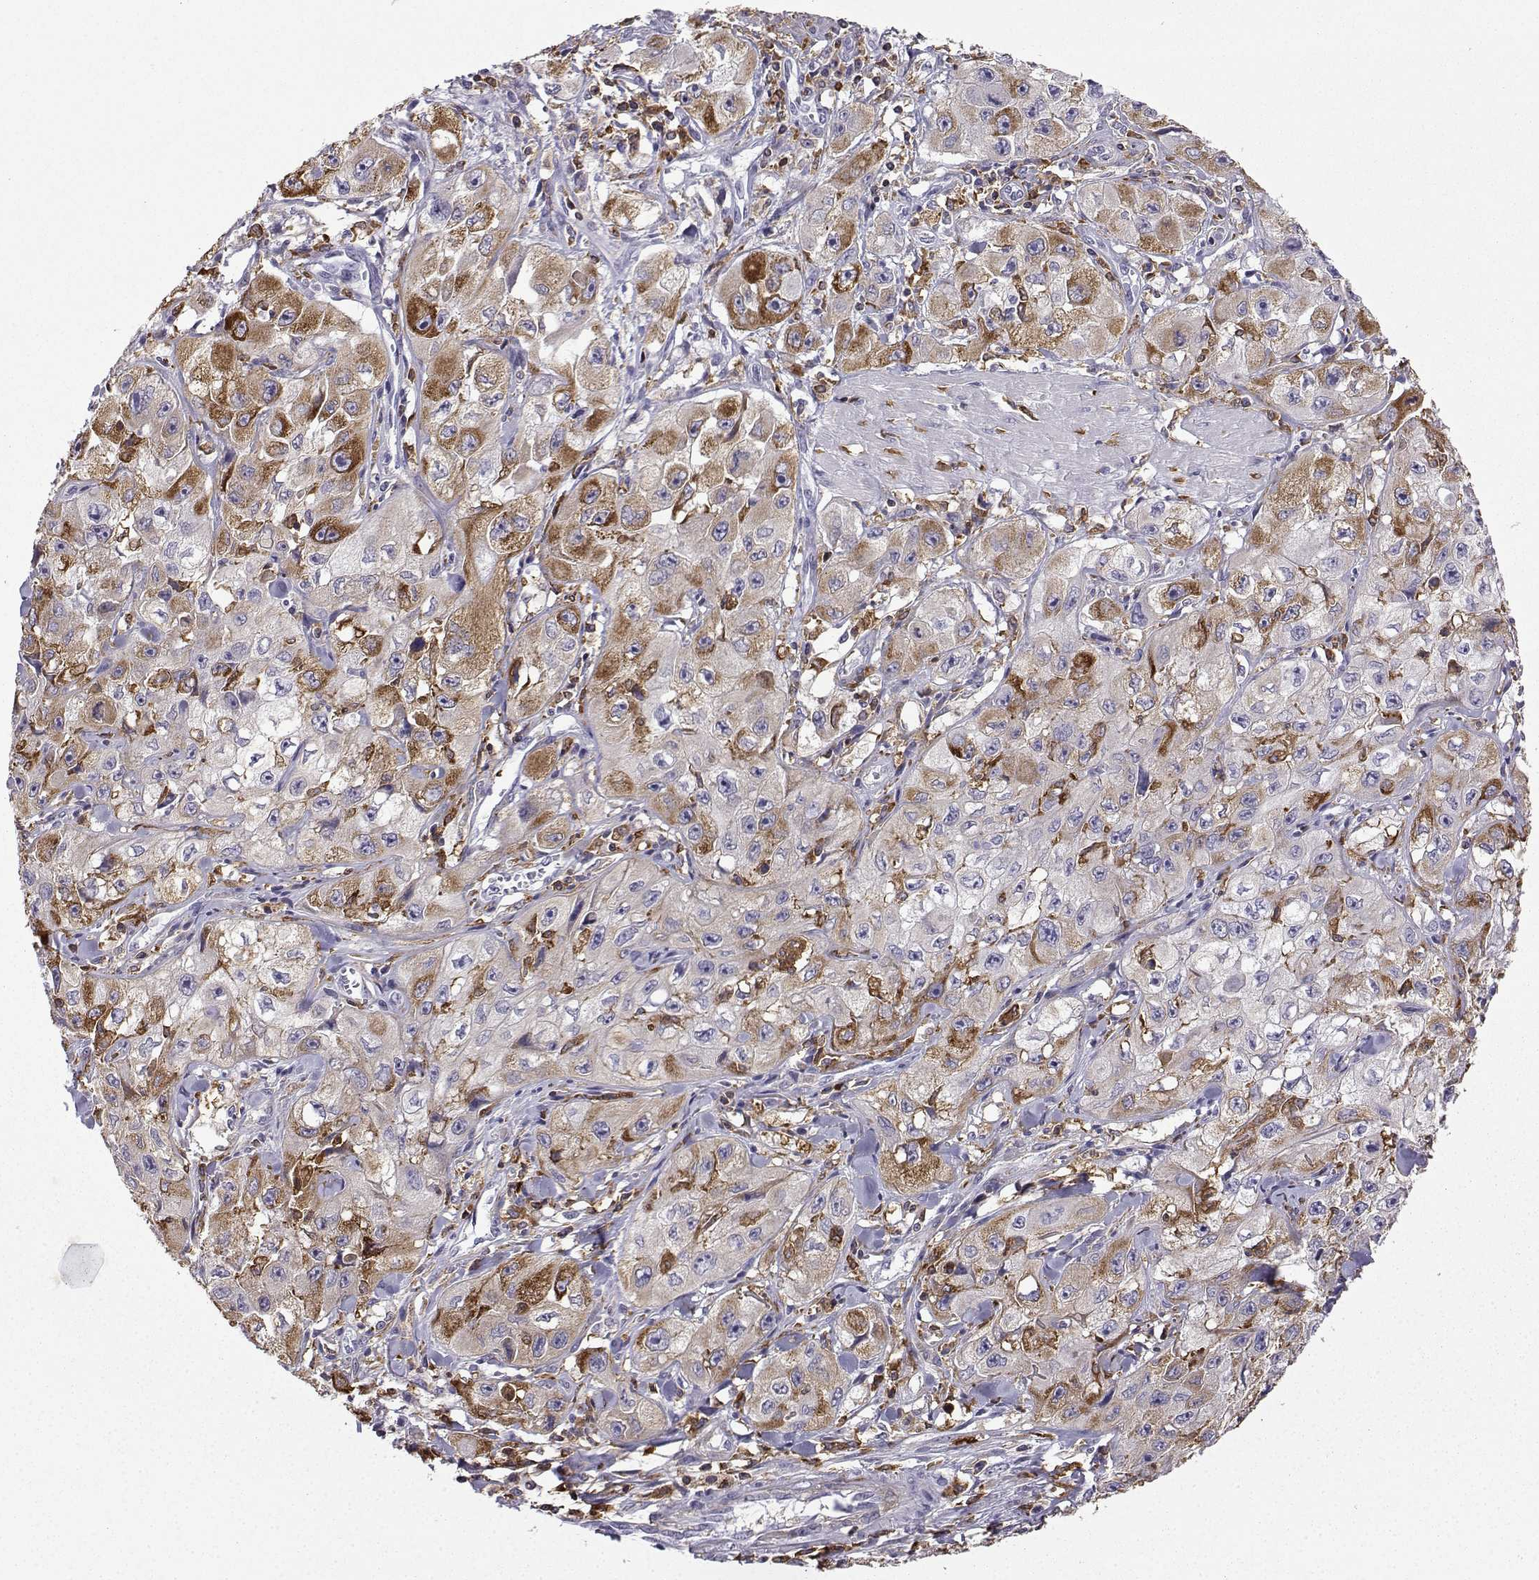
{"staining": {"intensity": "strong", "quantity": "<25%", "location": "cytoplasmic/membranous"}, "tissue": "skin cancer", "cell_type": "Tumor cells", "image_type": "cancer", "snomed": [{"axis": "morphology", "description": "Squamous cell carcinoma, NOS"}, {"axis": "topography", "description": "Skin"}, {"axis": "topography", "description": "Subcutis"}], "caption": "Immunohistochemical staining of human squamous cell carcinoma (skin) displays medium levels of strong cytoplasmic/membranous protein positivity in about <25% of tumor cells. (IHC, brightfield microscopy, high magnification).", "gene": "DOCK10", "patient": {"sex": "male", "age": 73}}